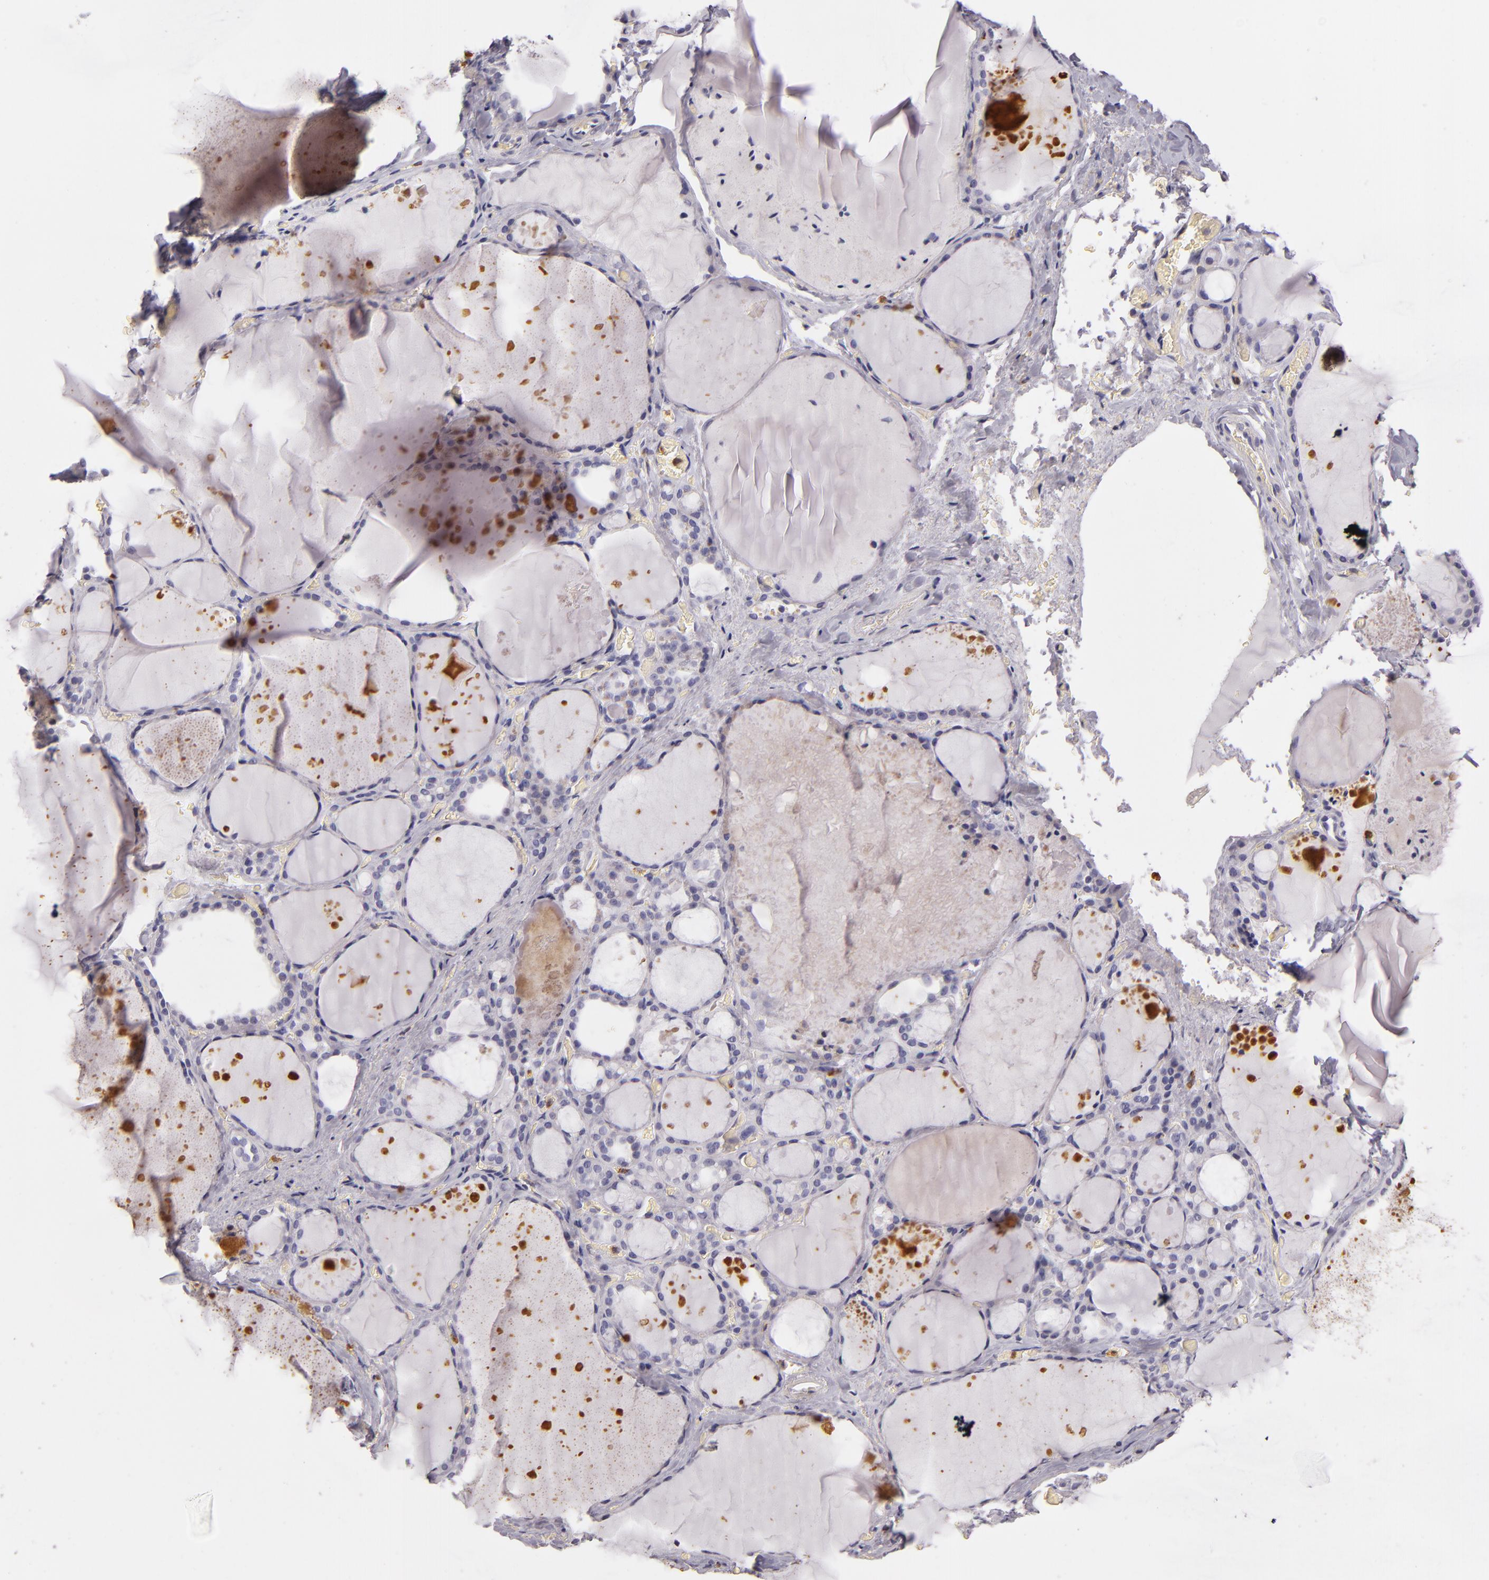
{"staining": {"intensity": "negative", "quantity": "none", "location": "none"}, "tissue": "thyroid gland", "cell_type": "Glandular cells", "image_type": "normal", "snomed": [{"axis": "morphology", "description": "Normal tissue, NOS"}, {"axis": "topography", "description": "Thyroid gland"}], "caption": "DAB (3,3'-diaminobenzidine) immunohistochemical staining of unremarkable human thyroid gland reveals no significant expression in glandular cells.", "gene": "TLR8", "patient": {"sex": "male", "age": 76}}